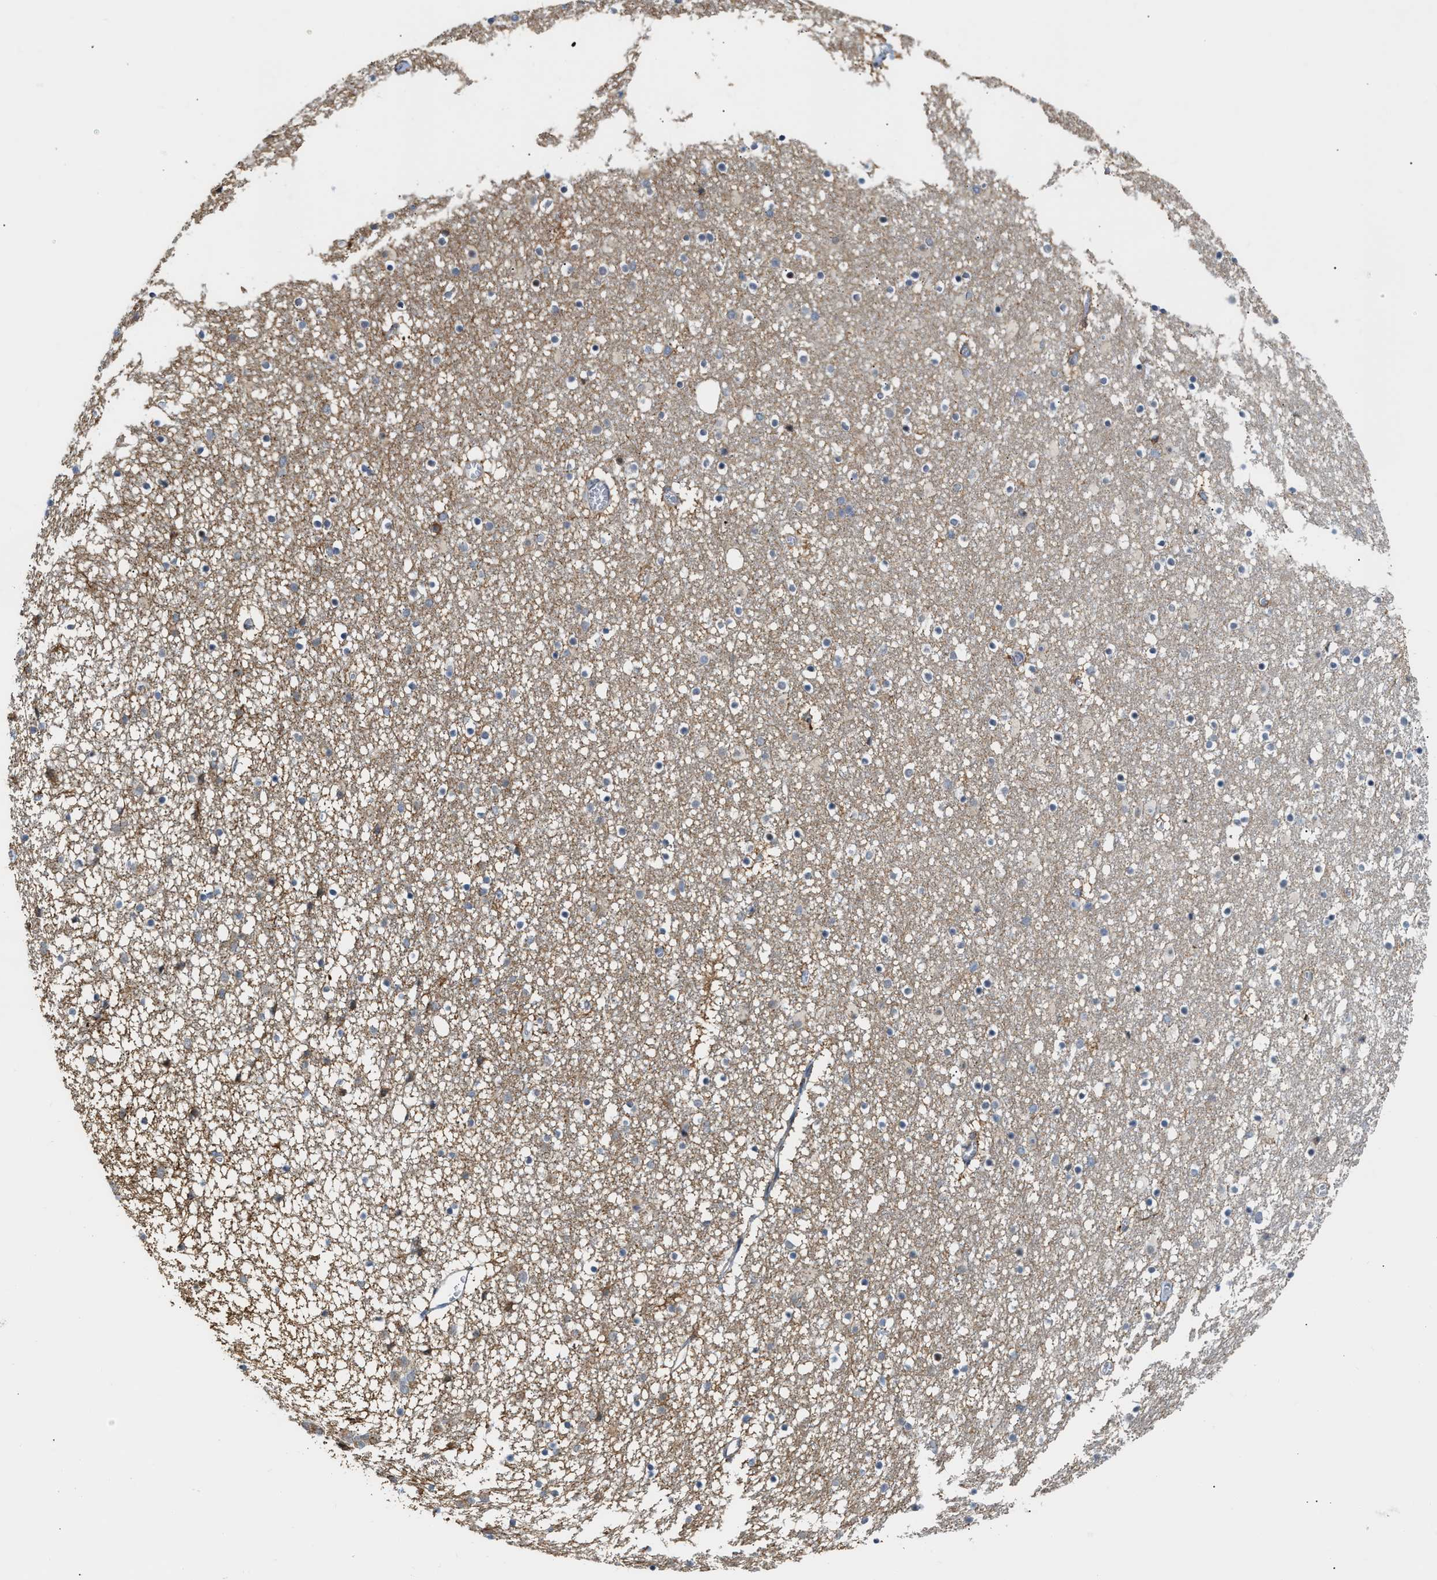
{"staining": {"intensity": "moderate", "quantity": "<25%", "location": "cytoplasmic/membranous"}, "tissue": "caudate", "cell_type": "Glial cells", "image_type": "normal", "snomed": [{"axis": "morphology", "description": "Normal tissue, NOS"}, {"axis": "topography", "description": "Lateral ventricle wall"}], "caption": "Immunohistochemical staining of unremarkable caudate reveals moderate cytoplasmic/membranous protein positivity in approximately <25% of glial cells.", "gene": "DEPTOR", "patient": {"sex": "male", "age": 45}}